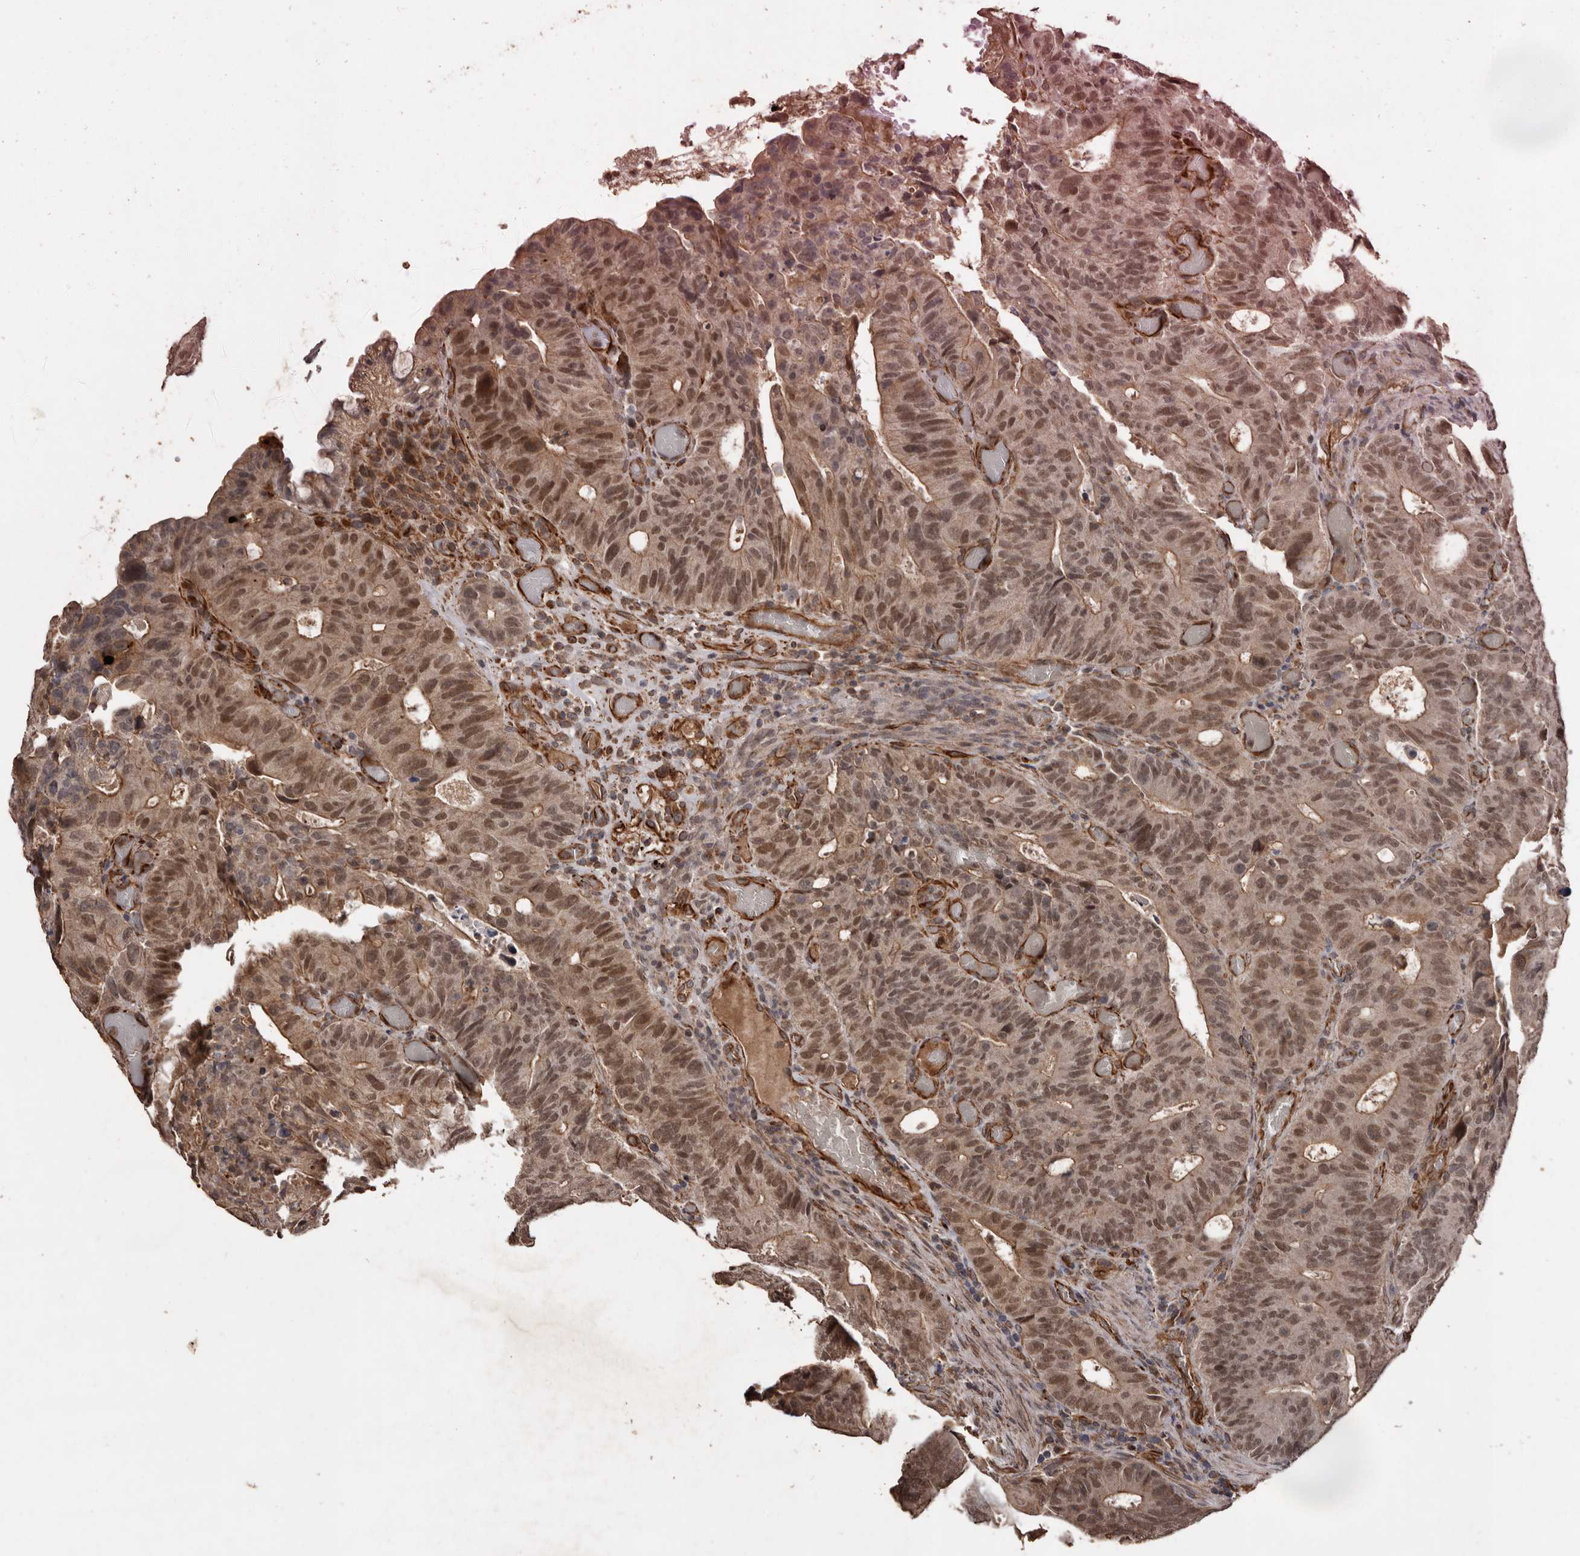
{"staining": {"intensity": "moderate", "quantity": ">75%", "location": "cytoplasmic/membranous,nuclear"}, "tissue": "colorectal cancer", "cell_type": "Tumor cells", "image_type": "cancer", "snomed": [{"axis": "morphology", "description": "Adenocarcinoma, NOS"}, {"axis": "topography", "description": "Colon"}], "caption": "Protein expression analysis of human adenocarcinoma (colorectal) reveals moderate cytoplasmic/membranous and nuclear positivity in approximately >75% of tumor cells.", "gene": "BRAT1", "patient": {"sex": "male", "age": 87}}